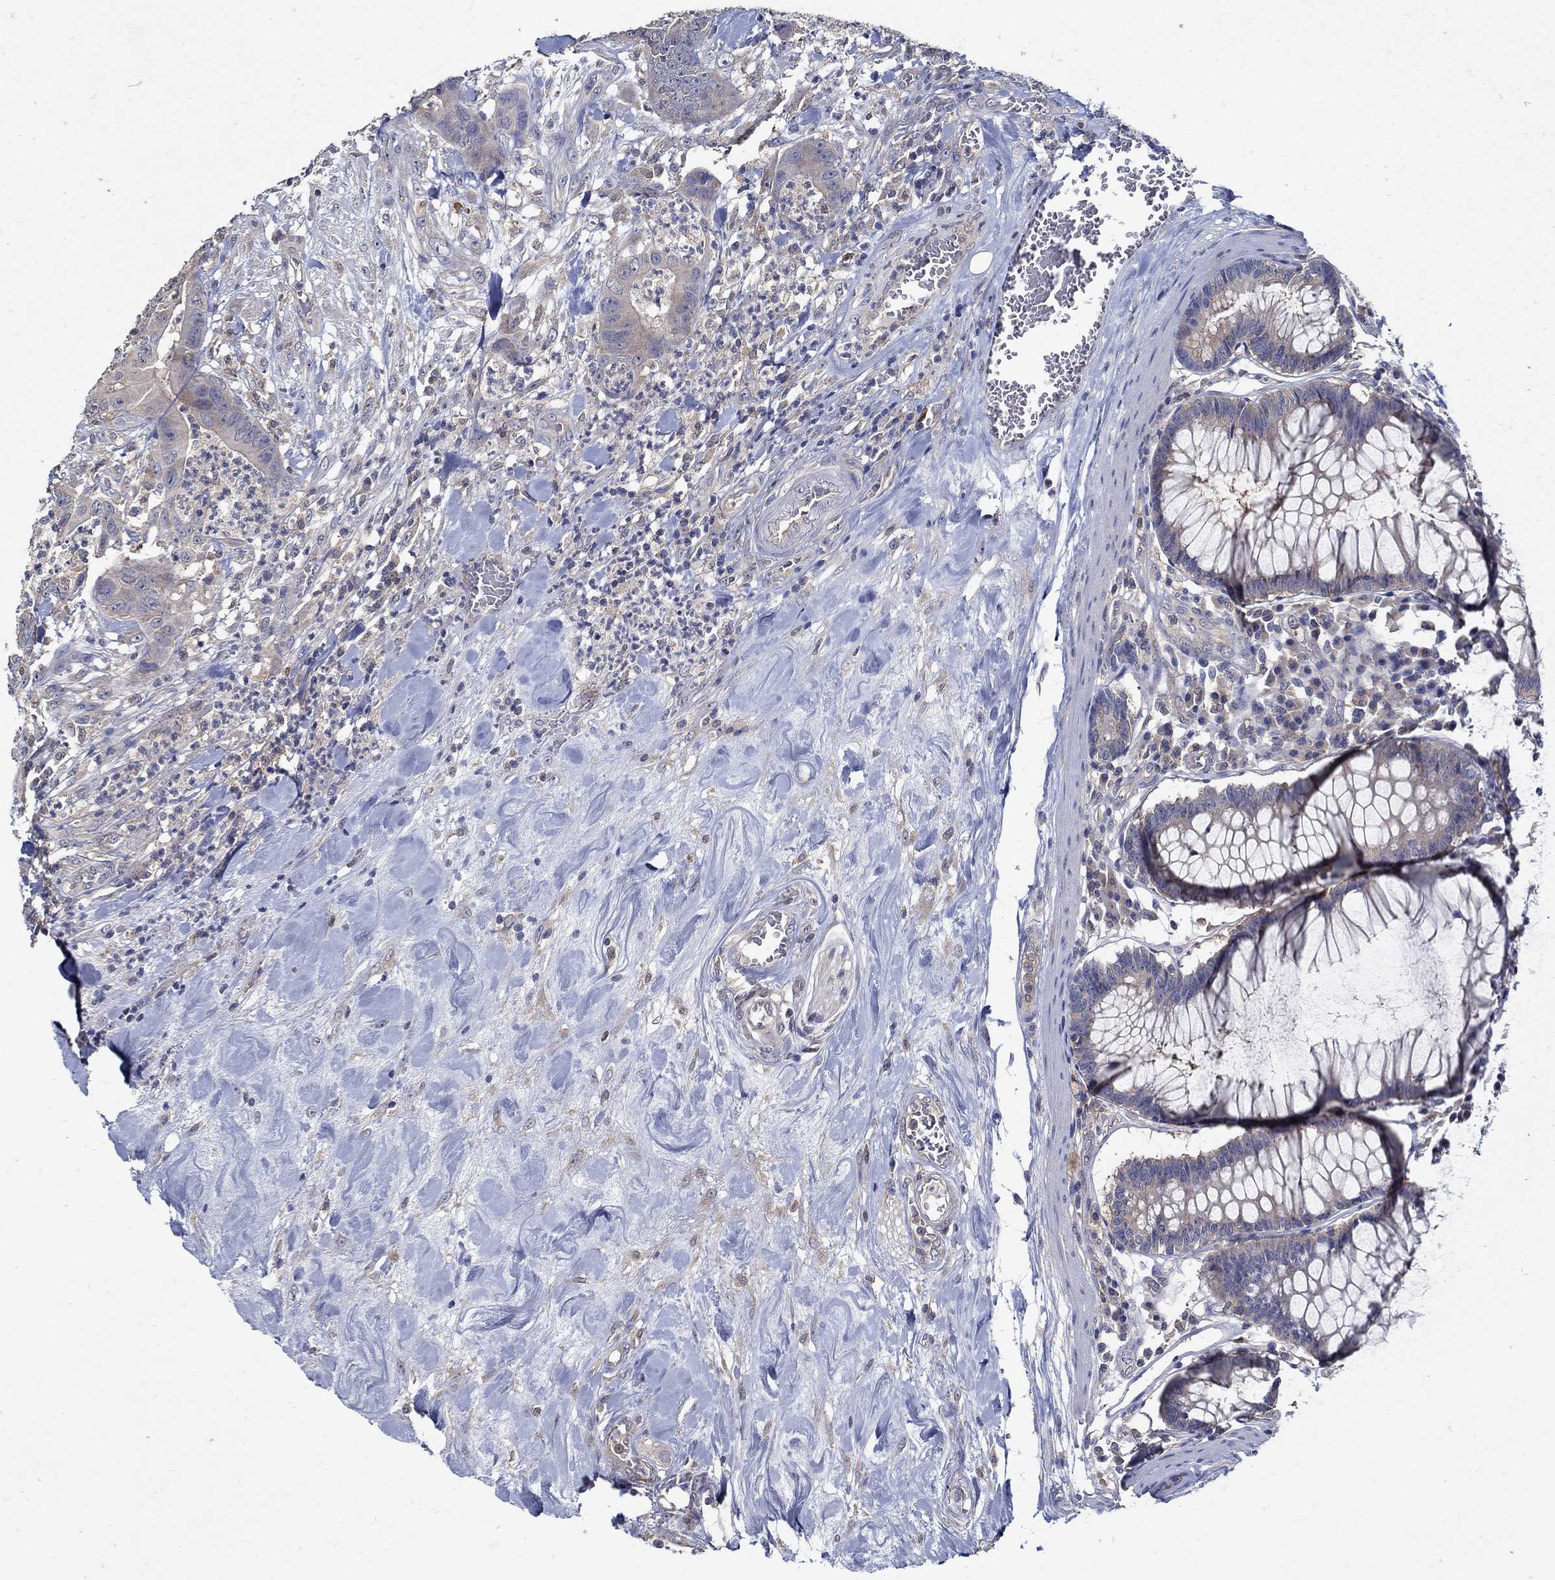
{"staining": {"intensity": "weak", "quantity": "25%-75%", "location": "cytoplasmic/membranous"}, "tissue": "colorectal cancer", "cell_type": "Tumor cells", "image_type": "cancer", "snomed": [{"axis": "morphology", "description": "Adenocarcinoma, NOS"}, {"axis": "topography", "description": "Colon"}], "caption": "Protein expression analysis of adenocarcinoma (colorectal) displays weak cytoplasmic/membranous staining in approximately 25%-75% of tumor cells.", "gene": "MTHFR", "patient": {"sex": "male", "age": 84}}